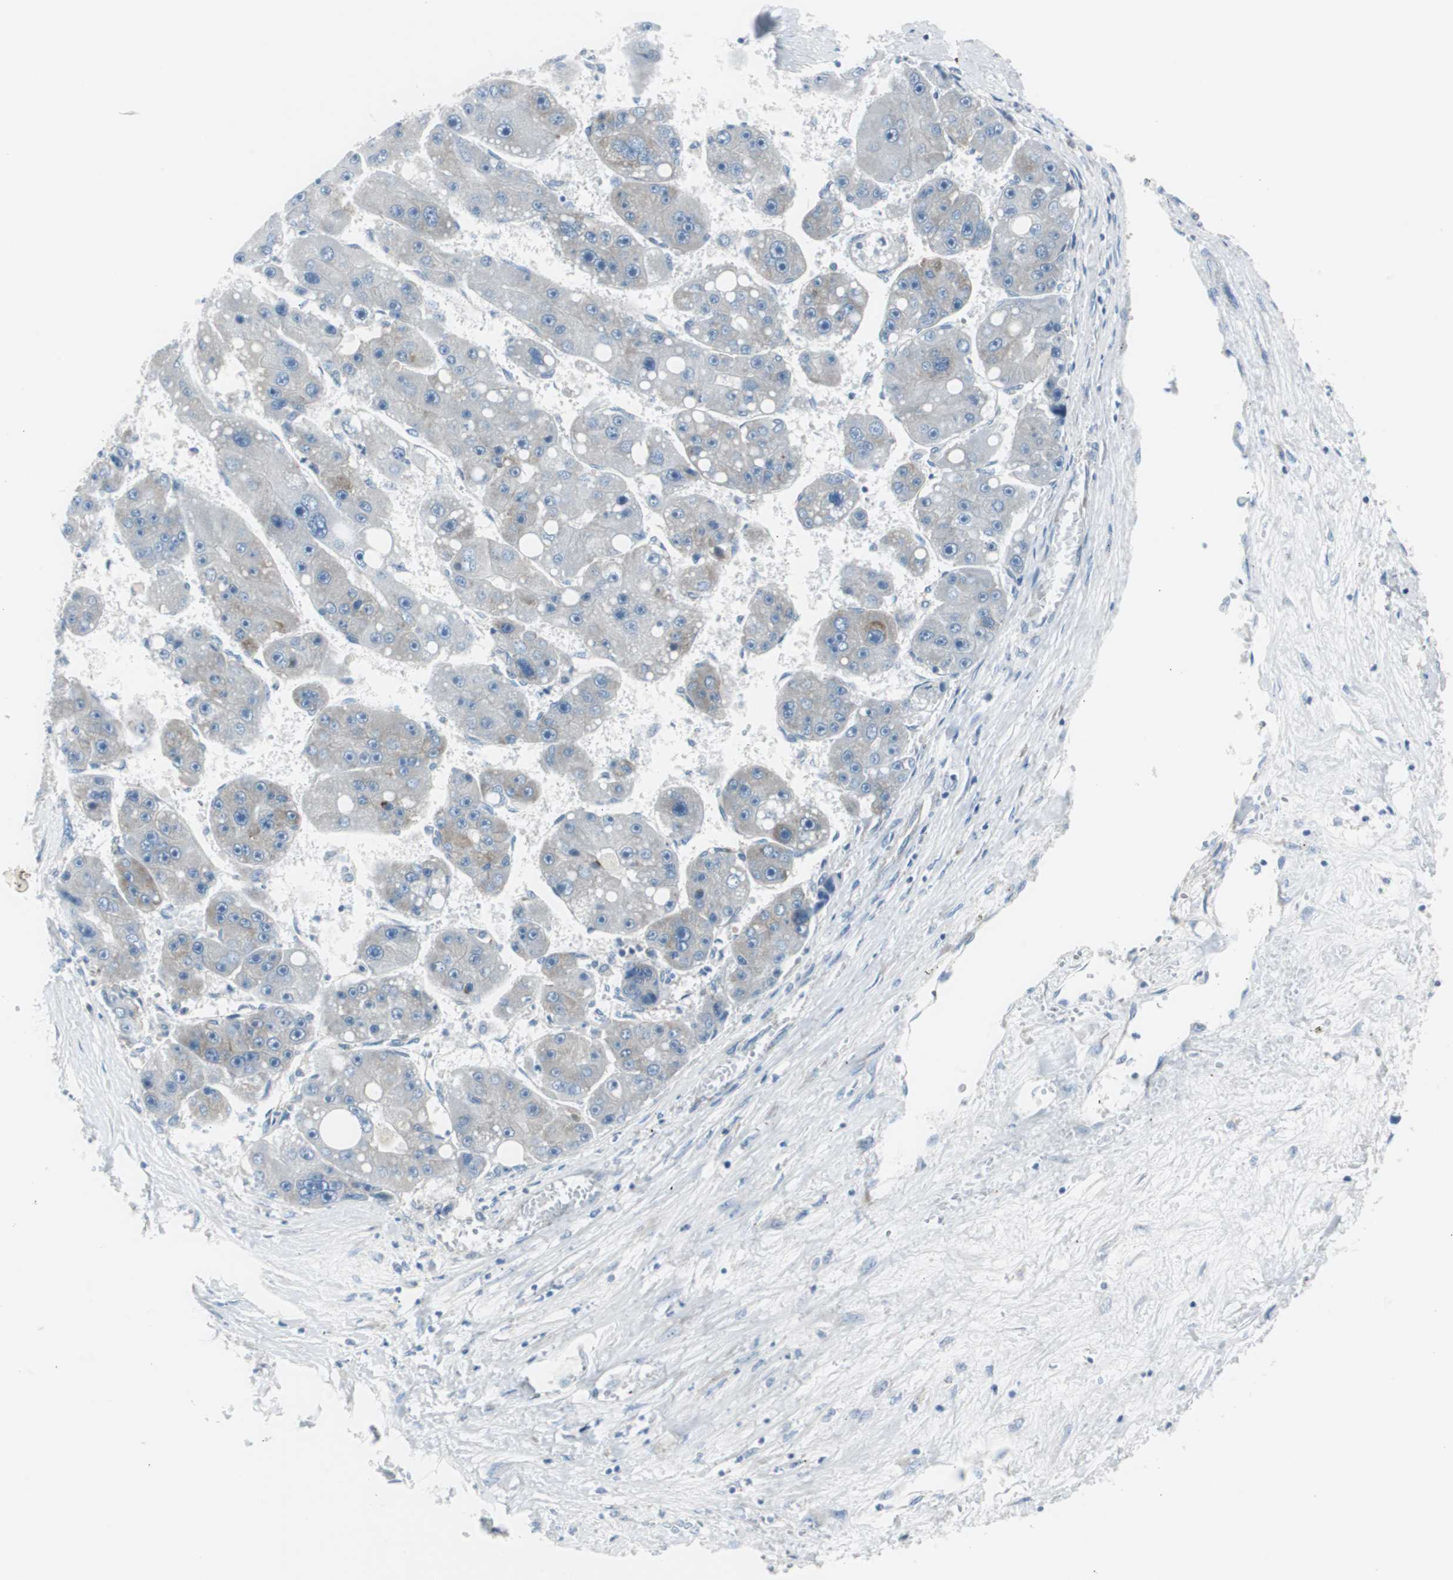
{"staining": {"intensity": "negative", "quantity": "none", "location": "none"}, "tissue": "liver cancer", "cell_type": "Tumor cells", "image_type": "cancer", "snomed": [{"axis": "morphology", "description": "Carcinoma, Hepatocellular, NOS"}, {"axis": "topography", "description": "Liver"}], "caption": "Immunohistochemical staining of liver cancer (hepatocellular carcinoma) exhibits no significant expression in tumor cells. Nuclei are stained in blue.", "gene": "RPS12", "patient": {"sex": "female", "age": 61}}